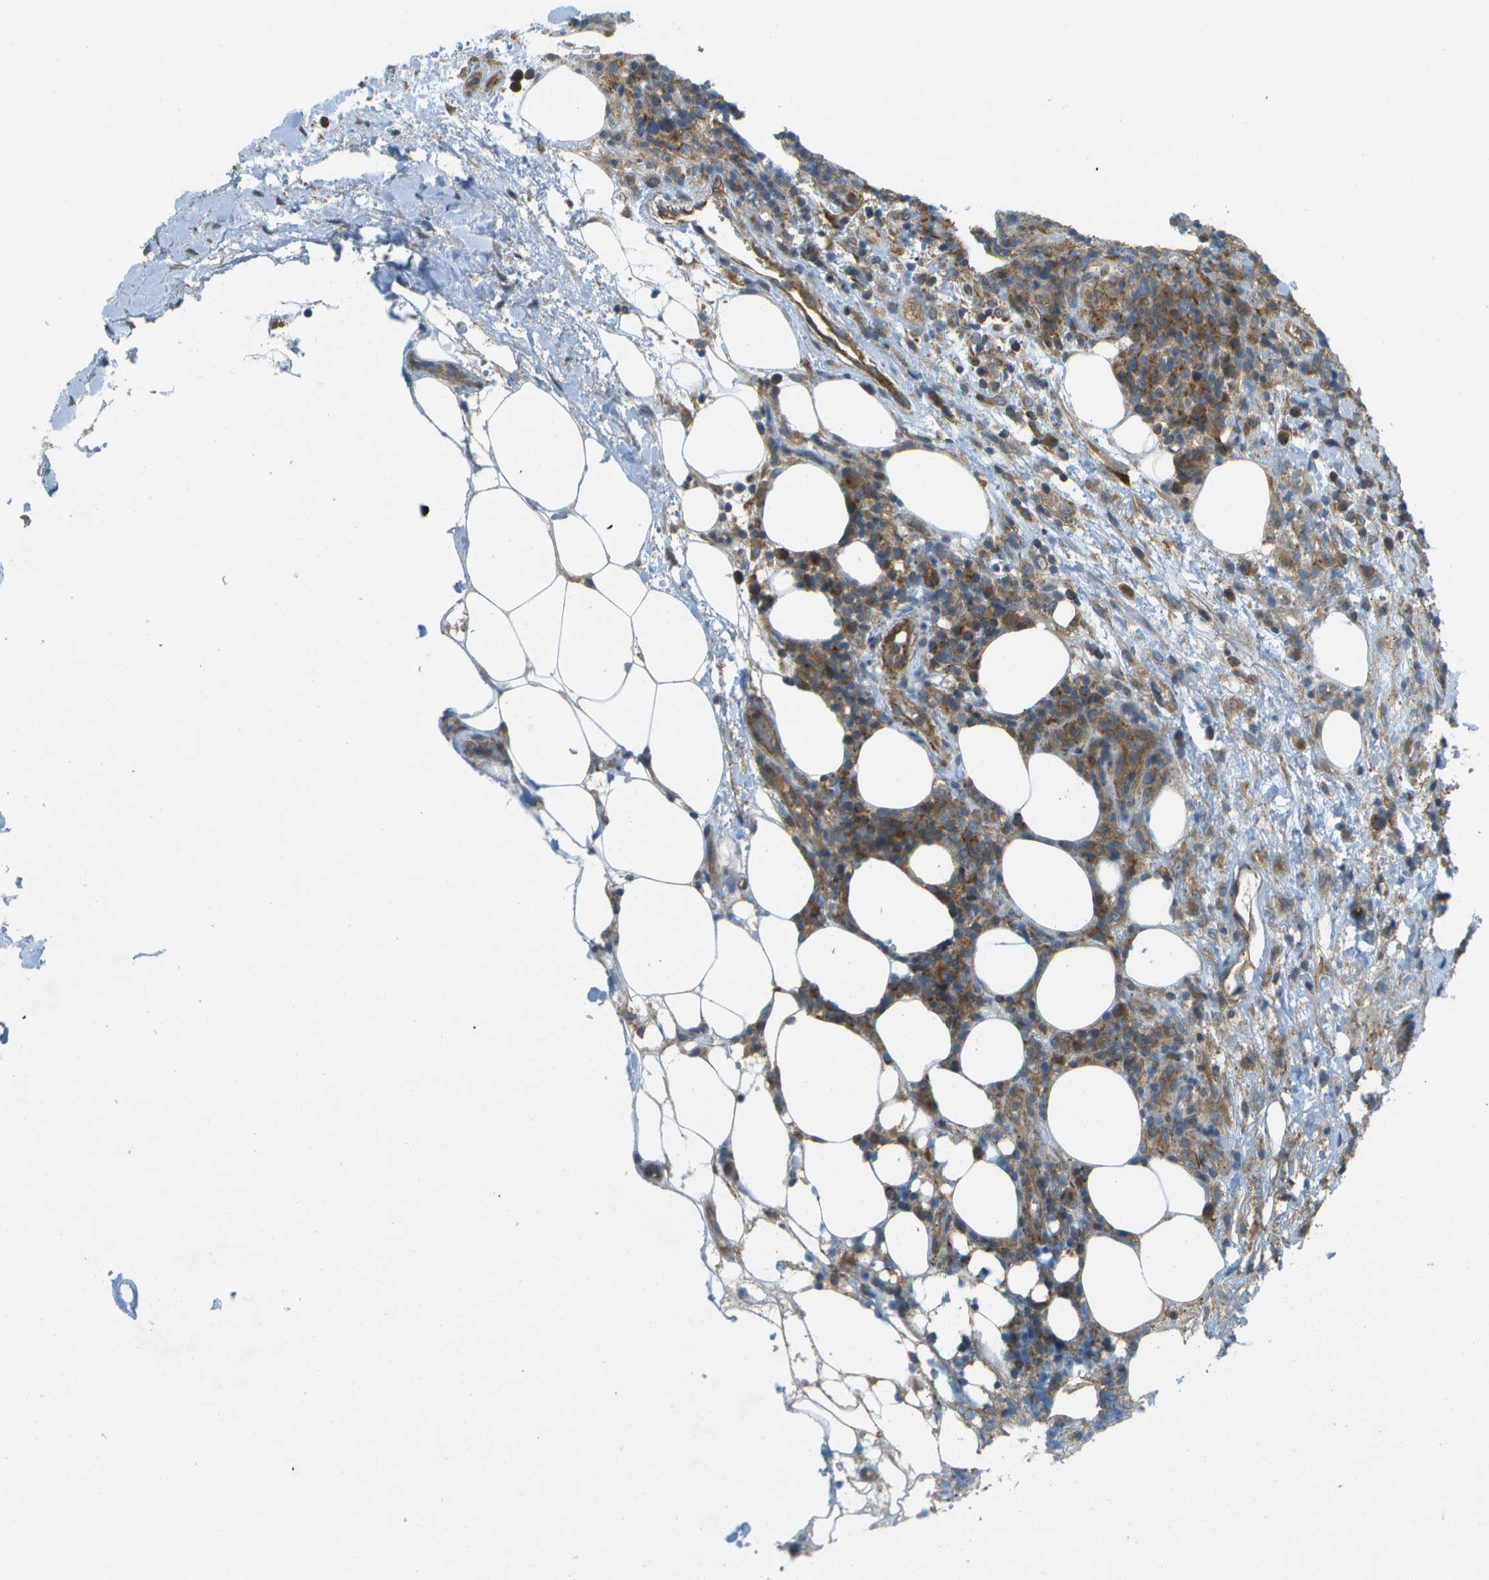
{"staining": {"intensity": "moderate", "quantity": "<25%", "location": "cytoplasmic/membranous"}, "tissue": "lymphoma", "cell_type": "Tumor cells", "image_type": "cancer", "snomed": [{"axis": "morphology", "description": "Malignant lymphoma, non-Hodgkin's type, High grade"}, {"axis": "topography", "description": "Lymph node"}], "caption": "Protein analysis of high-grade malignant lymphoma, non-Hodgkin's type tissue reveals moderate cytoplasmic/membranous expression in about <25% of tumor cells.", "gene": "WNK2", "patient": {"sex": "female", "age": 76}}